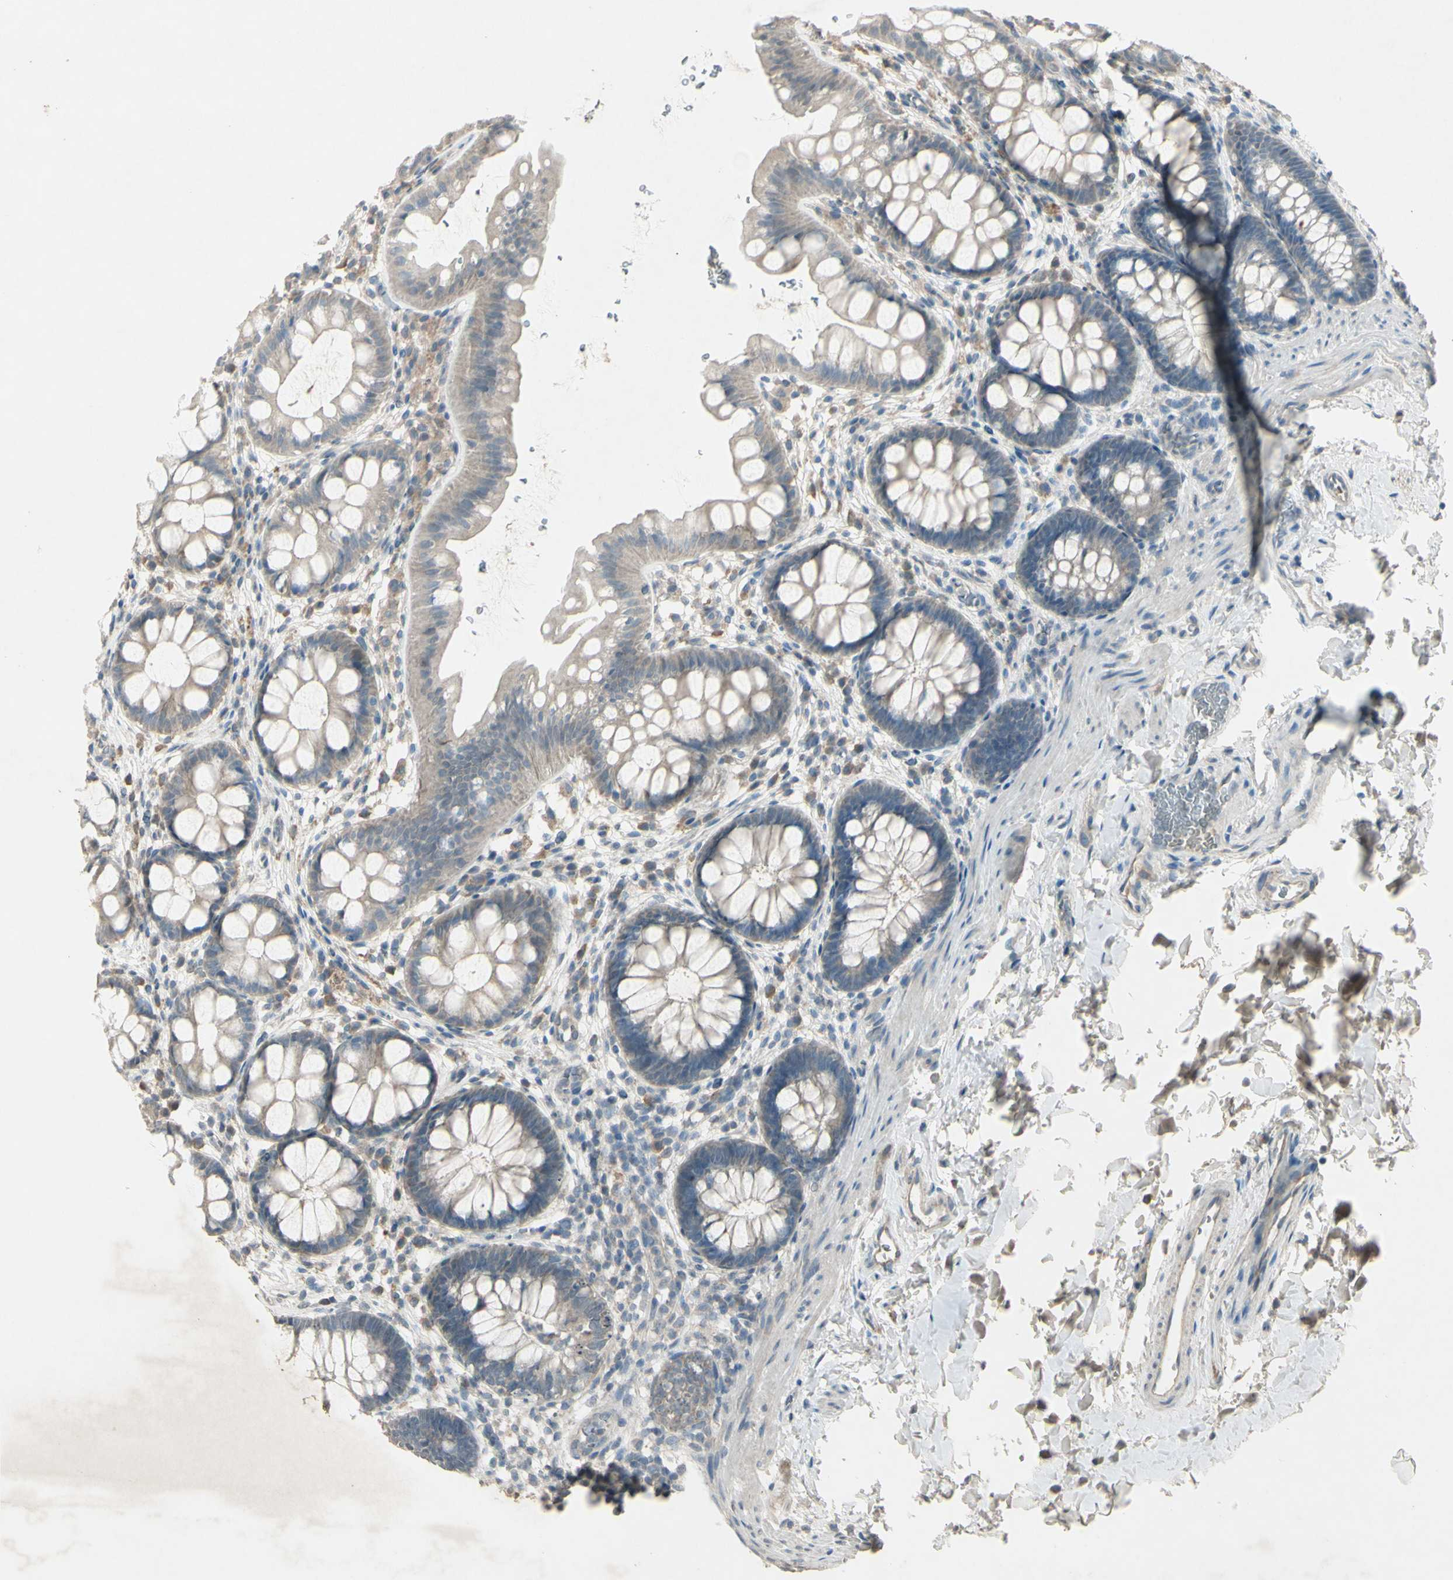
{"staining": {"intensity": "weak", "quantity": ">75%", "location": "cytoplasmic/membranous"}, "tissue": "rectum", "cell_type": "Glandular cells", "image_type": "normal", "snomed": [{"axis": "morphology", "description": "Normal tissue, NOS"}, {"axis": "topography", "description": "Rectum"}], "caption": "Immunohistochemistry (DAB) staining of unremarkable rectum reveals weak cytoplasmic/membranous protein expression in approximately >75% of glandular cells.", "gene": "TIMM21", "patient": {"sex": "female", "age": 24}}